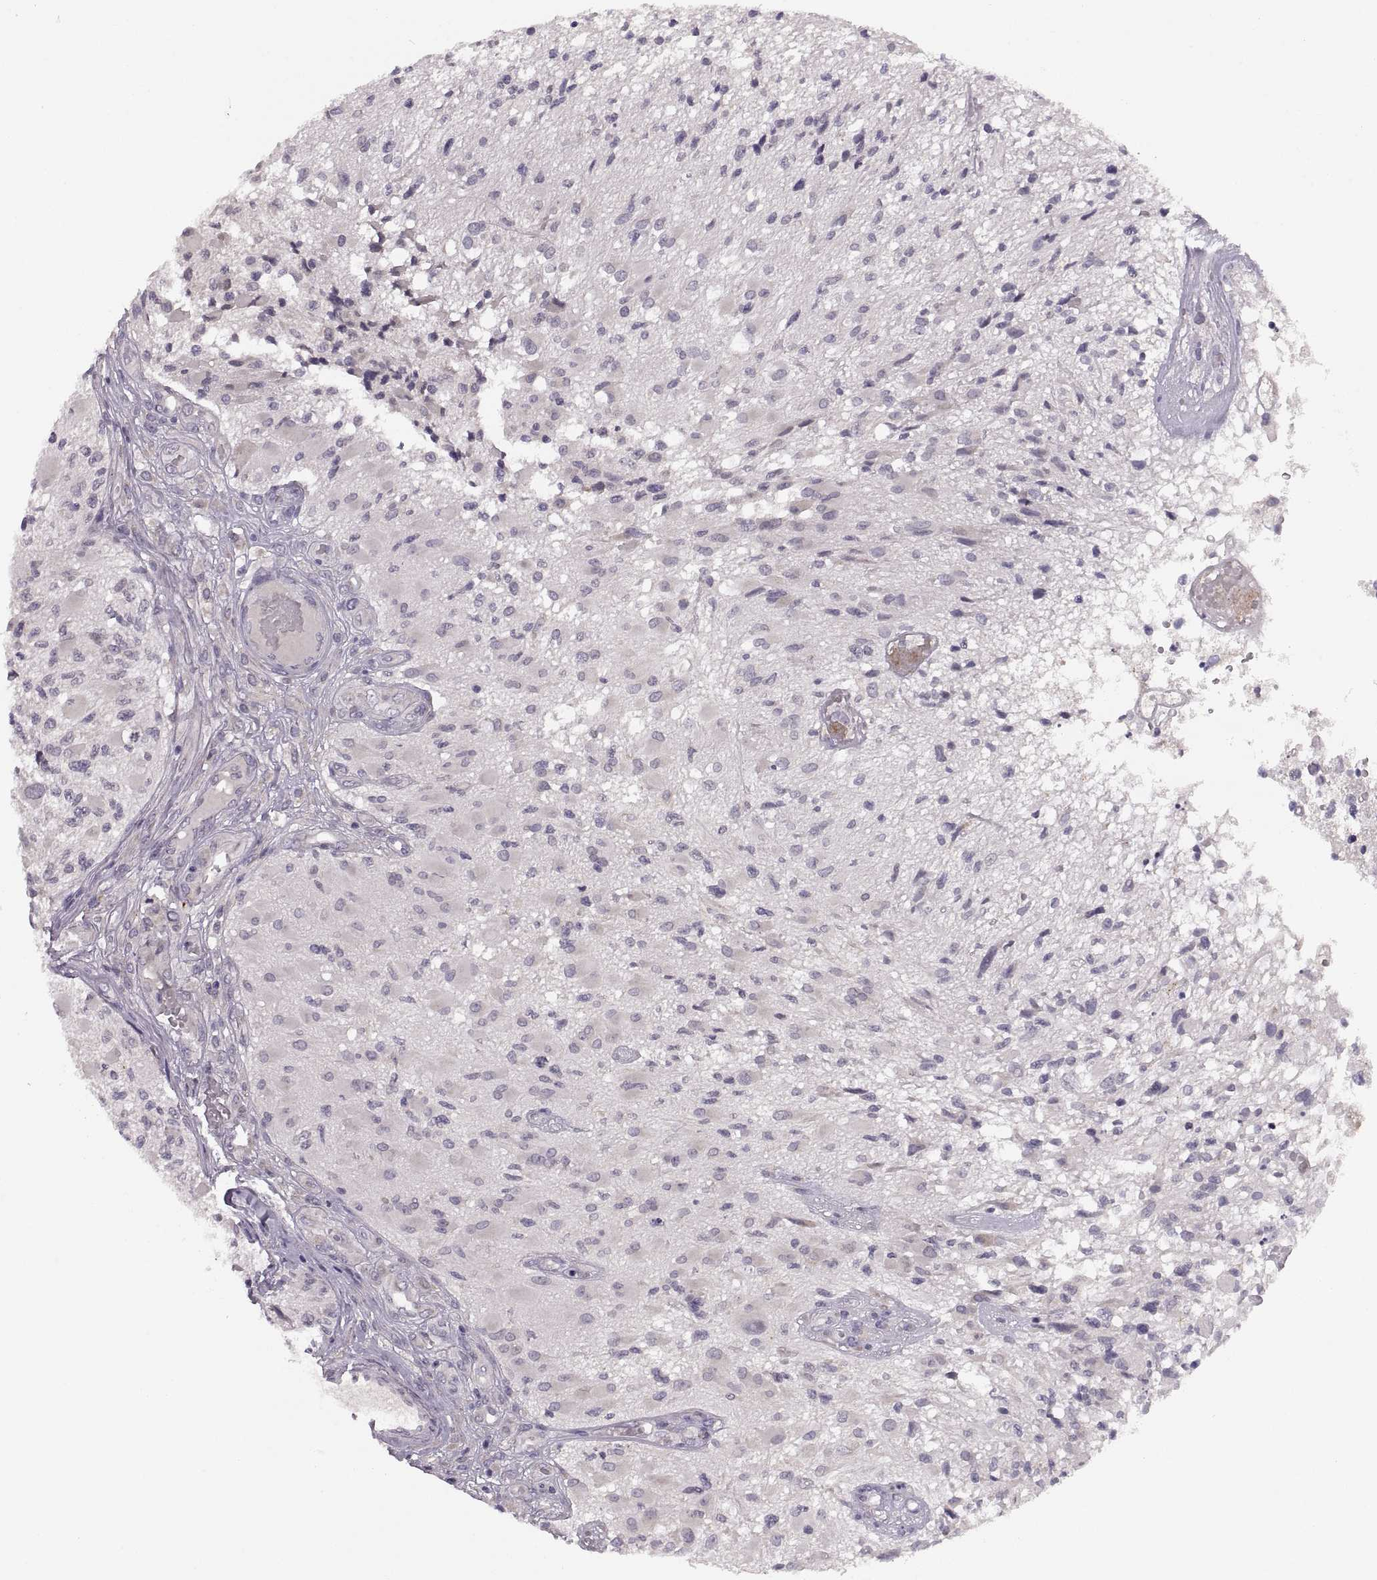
{"staining": {"intensity": "negative", "quantity": "none", "location": "none"}, "tissue": "glioma", "cell_type": "Tumor cells", "image_type": "cancer", "snomed": [{"axis": "morphology", "description": "Glioma, malignant, High grade"}, {"axis": "topography", "description": "Brain"}], "caption": "IHC image of neoplastic tissue: glioma stained with DAB (3,3'-diaminobenzidine) reveals no significant protein expression in tumor cells.", "gene": "ADH6", "patient": {"sex": "female", "age": 63}}